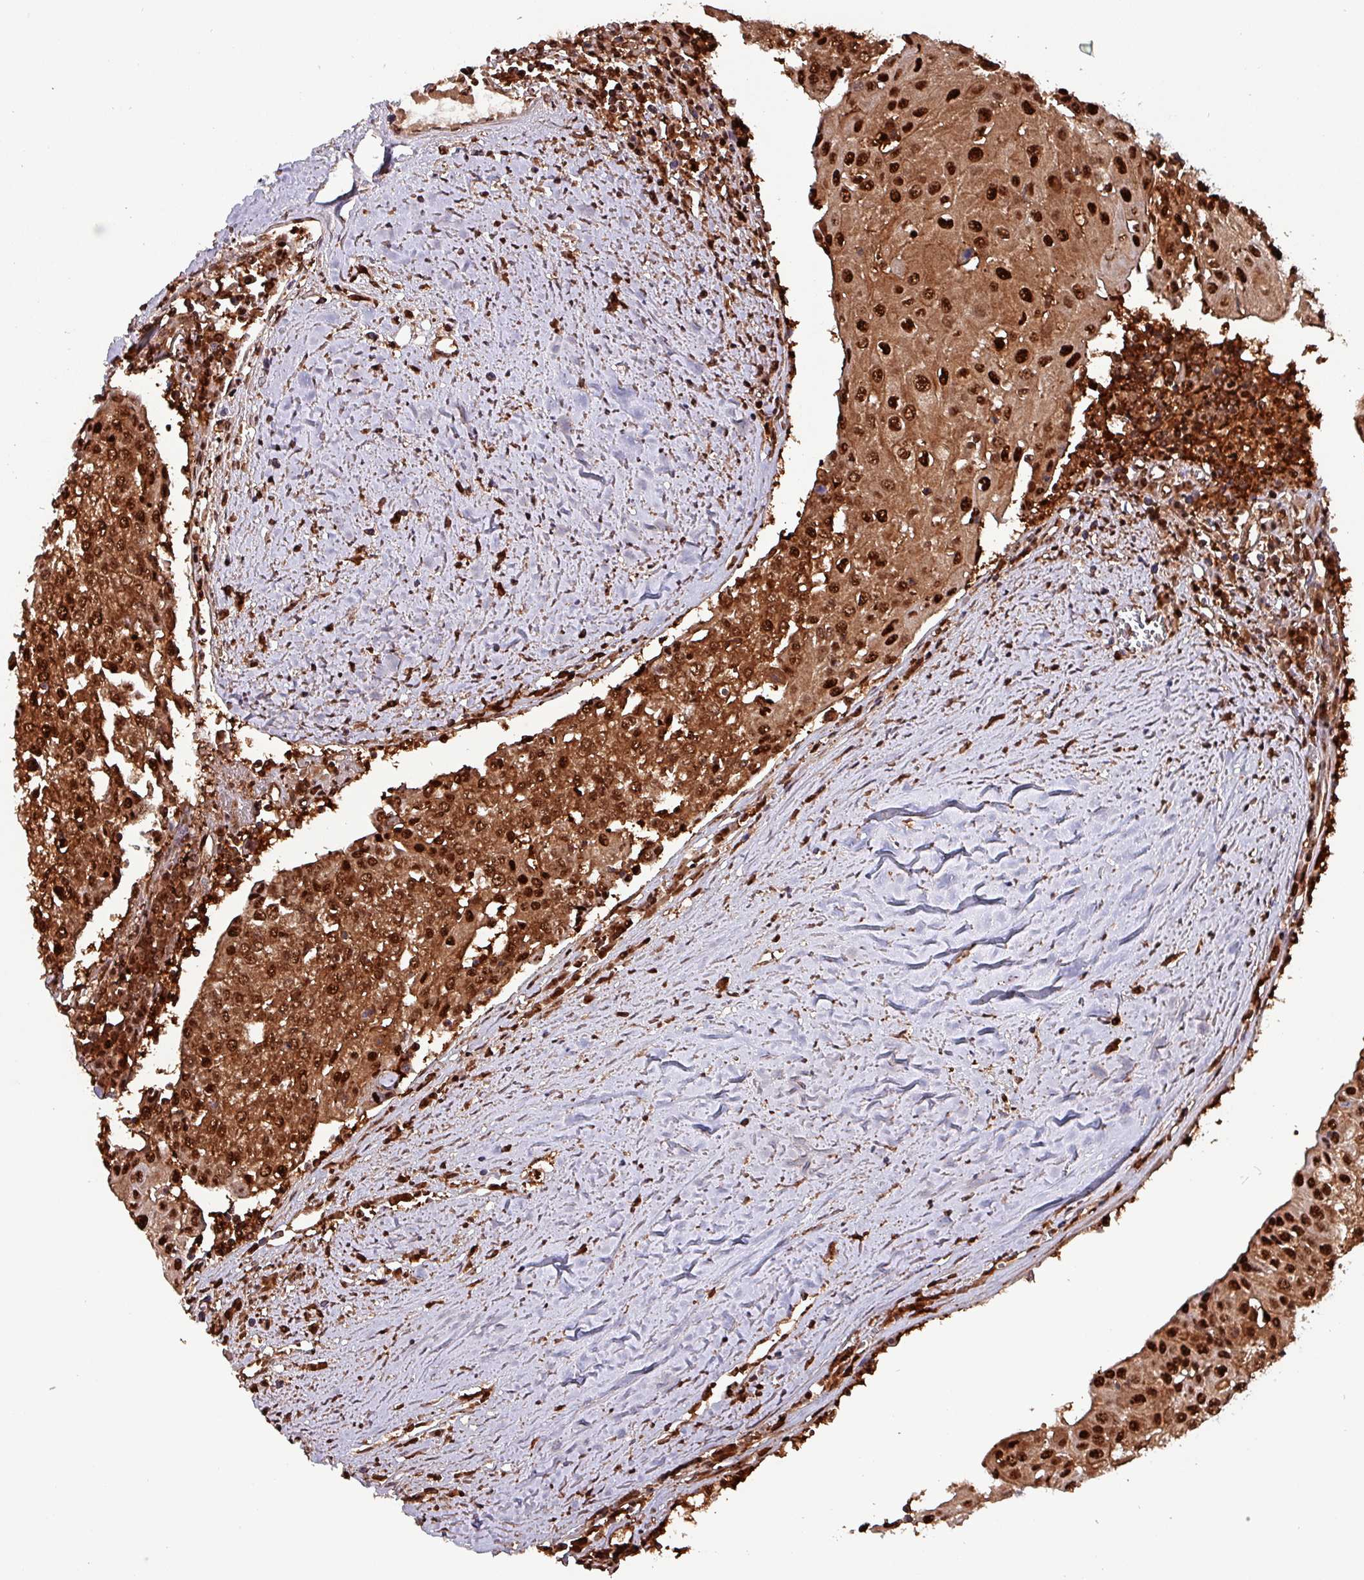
{"staining": {"intensity": "strong", "quantity": ">75%", "location": "cytoplasmic/membranous,nuclear"}, "tissue": "urothelial cancer", "cell_type": "Tumor cells", "image_type": "cancer", "snomed": [{"axis": "morphology", "description": "Urothelial carcinoma, High grade"}, {"axis": "topography", "description": "Urinary bladder"}], "caption": "Protein staining of urothelial cancer tissue demonstrates strong cytoplasmic/membranous and nuclear staining in approximately >75% of tumor cells.", "gene": "PSMB8", "patient": {"sex": "female", "age": 85}}